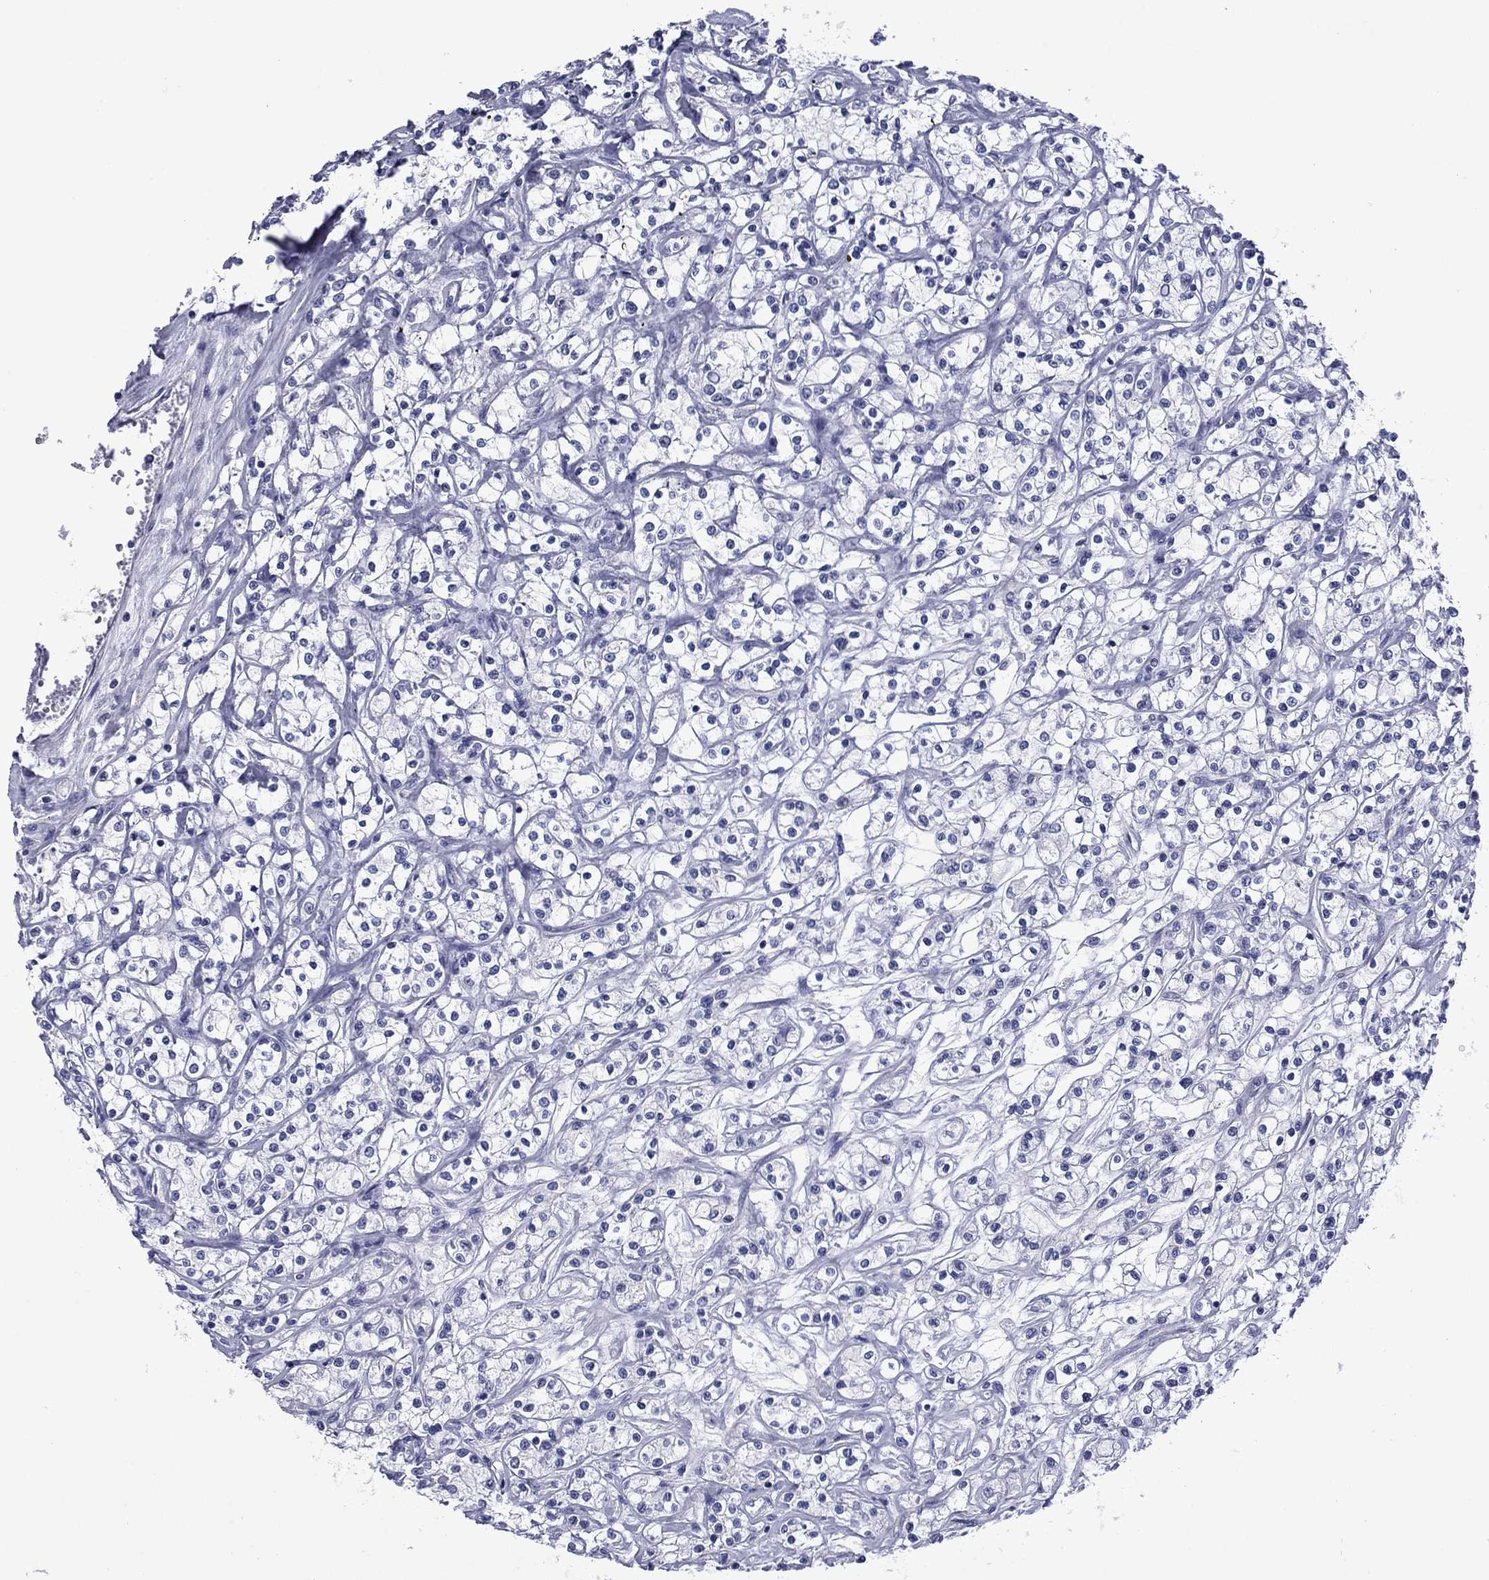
{"staining": {"intensity": "negative", "quantity": "none", "location": "none"}, "tissue": "renal cancer", "cell_type": "Tumor cells", "image_type": "cancer", "snomed": [{"axis": "morphology", "description": "Adenocarcinoma, NOS"}, {"axis": "topography", "description": "Kidney"}], "caption": "High magnification brightfield microscopy of adenocarcinoma (renal) stained with DAB (brown) and counterstained with hematoxylin (blue): tumor cells show no significant positivity.", "gene": "PIWIL1", "patient": {"sex": "female", "age": 59}}